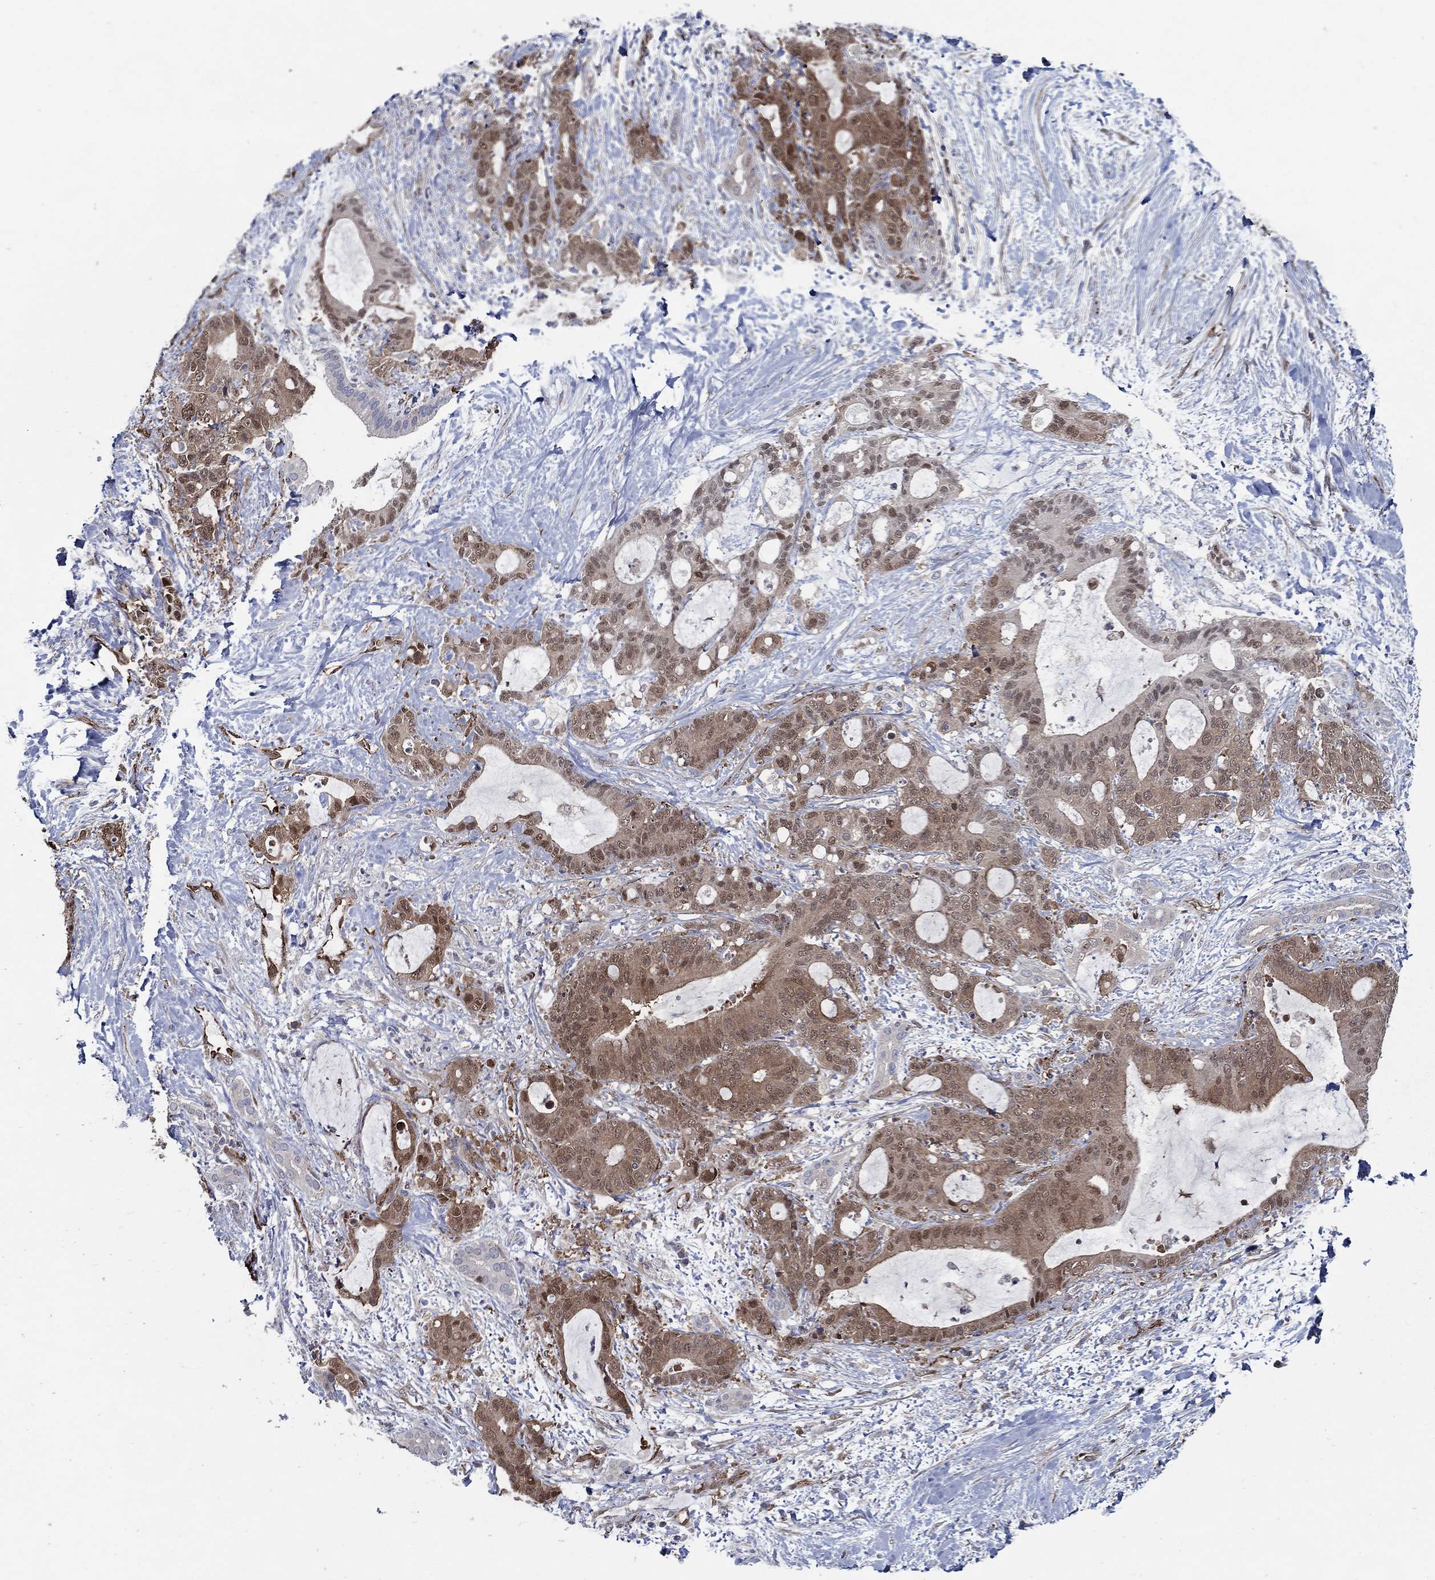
{"staining": {"intensity": "moderate", "quantity": "25%-75%", "location": "cytoplasmic/membranous"}, "tissue": "liver cancer", "cell_type": "Tumor cells", "image_type": "cancer", "snomed": [{"axis": "morphology", "description": "Cholangiocarcinoma"}, {"axis": "topography", "description": "Liver"}], "caption": "Brown immunohistochemical staining in human cholangiocarcinoma (liver) shows moderate cytoplasmic/membranous positivity in about 25%-75% of tumor cells.", "gene": "ARHGAP11A", "patient": {"sex": "female", "age": 73}}